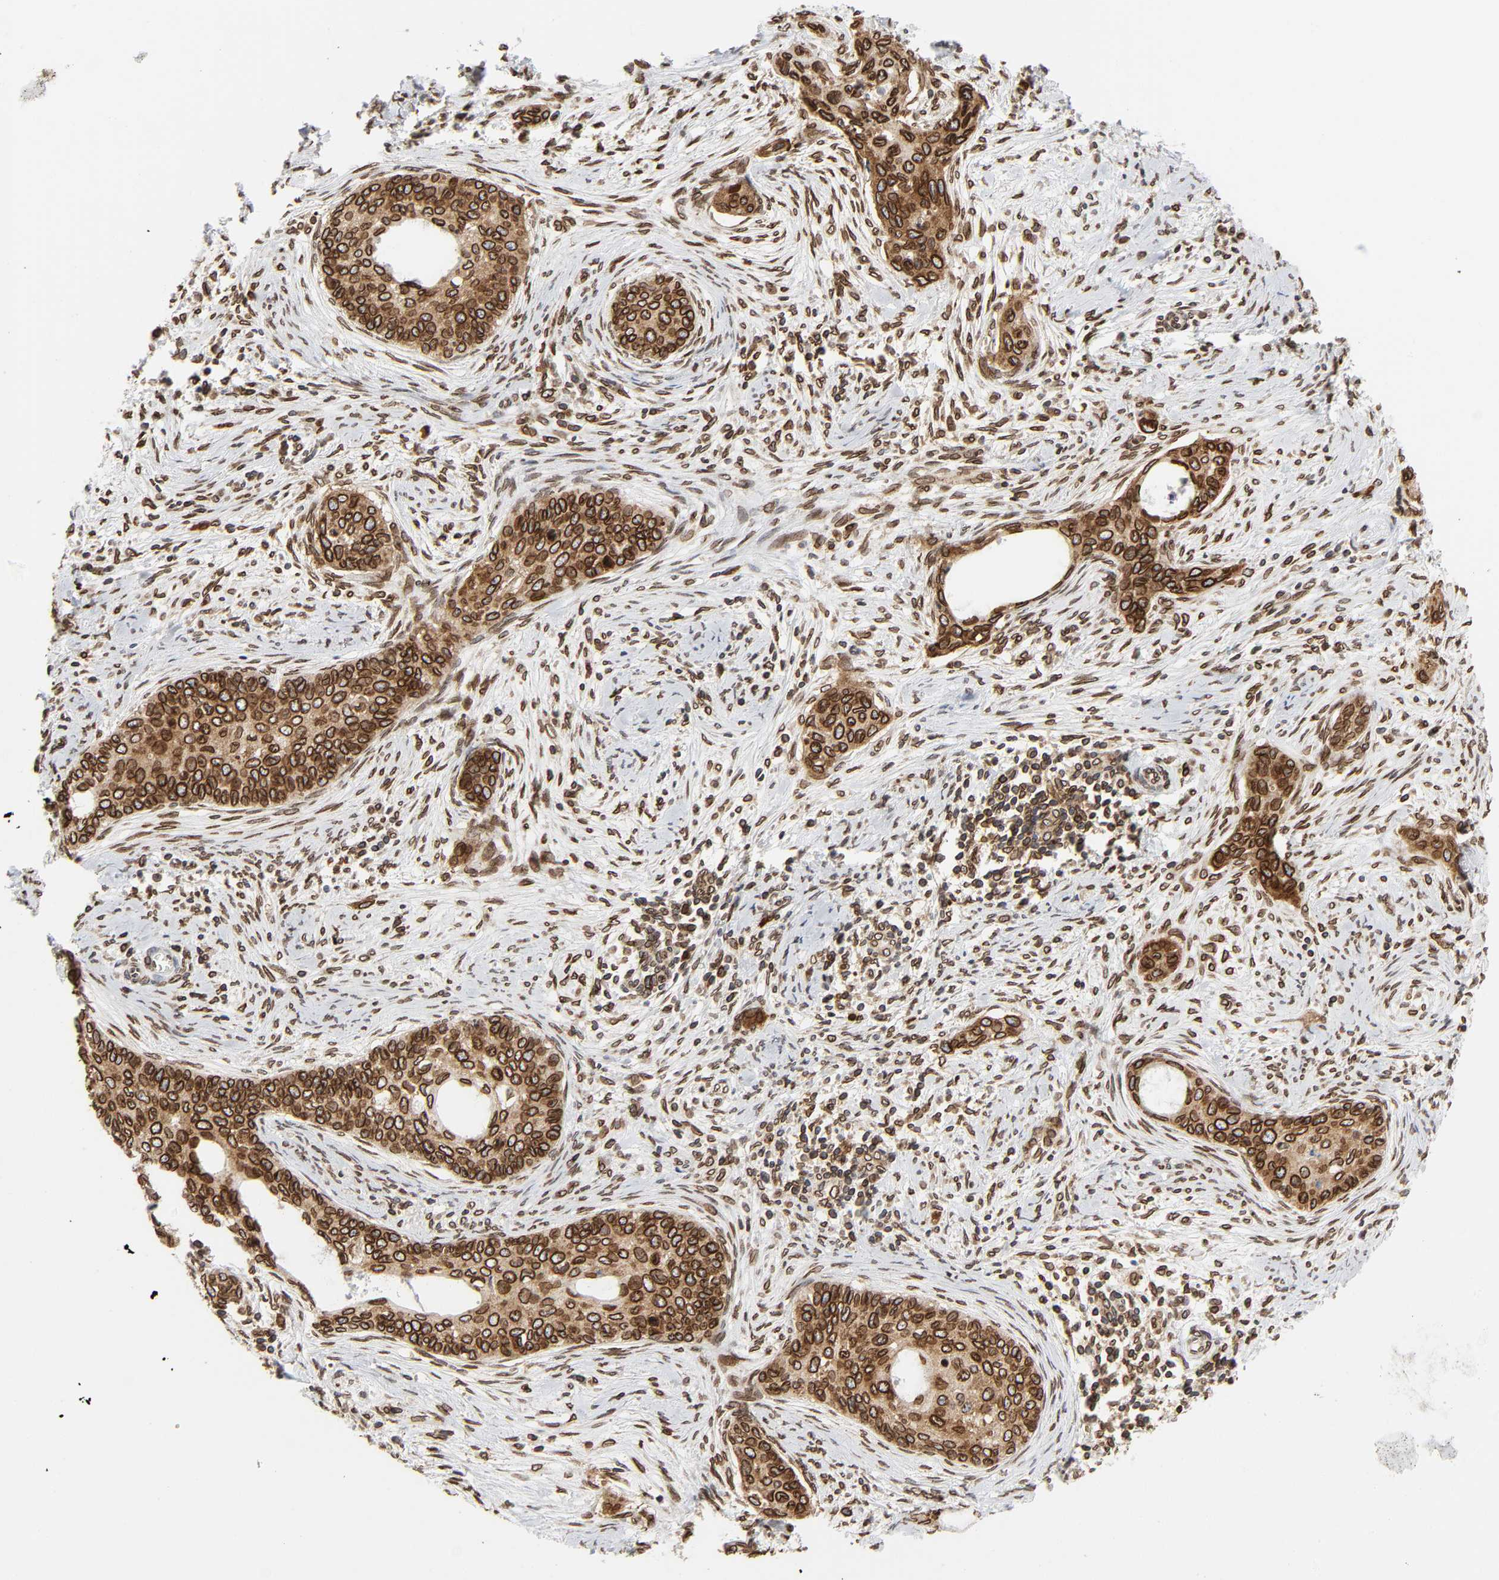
{"staining": {"intensity": "strong", "quantity": ">75%", "location": "cytoplasmic/membranous,nuclear"}, "tissue": "cervical cancer", "cell_type": "Tumor cells", "image_type": "cancer", "snomed": [{"axis": "morphology", "description": "Squamous cell carcinoma, NOS"}, {"axis": "topography", "description": "Cervix"}], "caption": "Cervical cancer (squamous cell carcinoma) tissue exhibits strong cytoplasmic/membranous and nuclear expression in approximately >75% of tumor cells, visualized by immunohistochemistry.", "gene": "RANGAP1", "patient": {"sex": "female", "age": 33}}